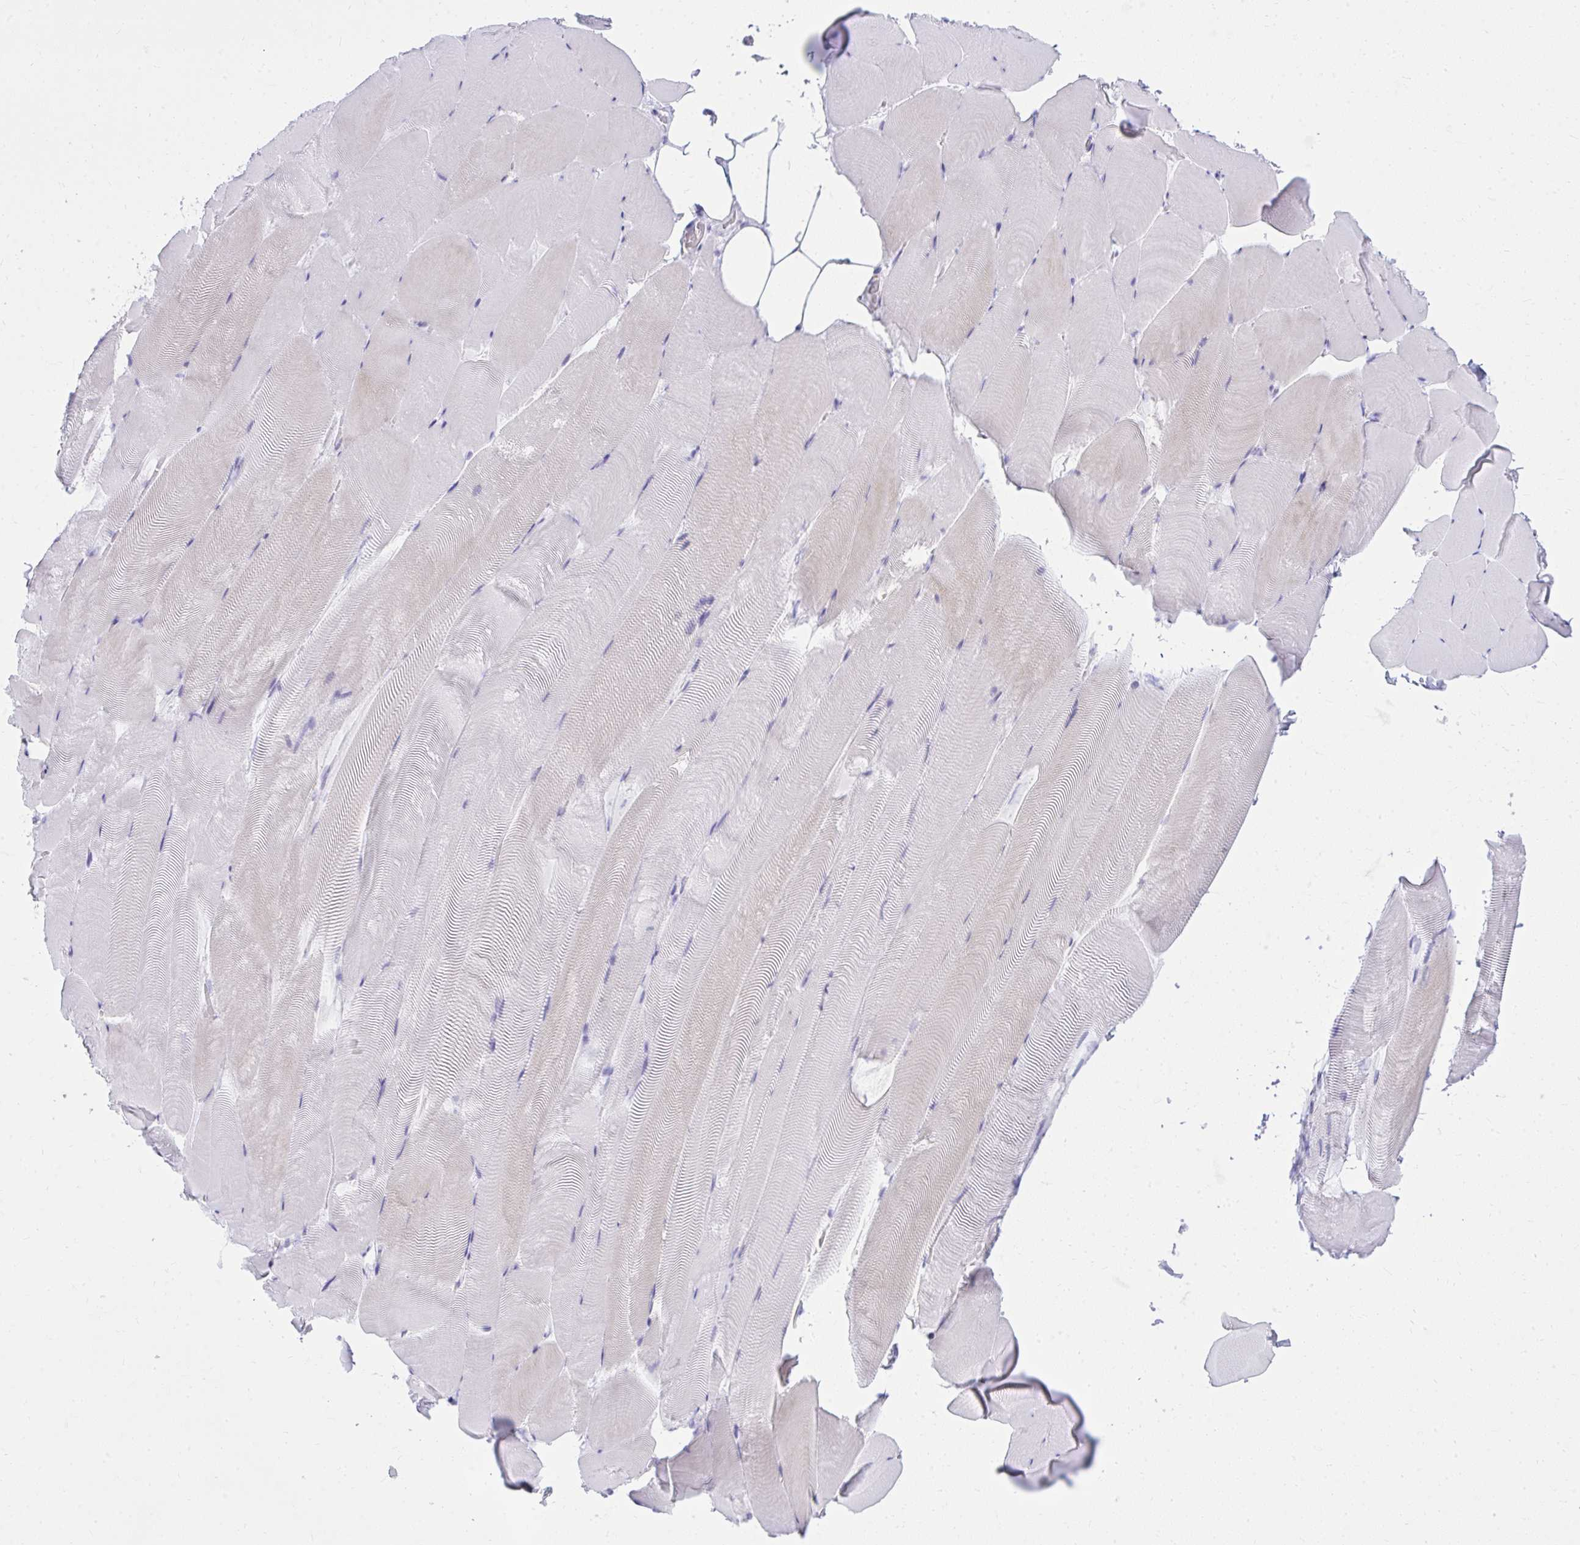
{"staining": {"intensity": "negative", "quantity": "none", "location": "none"}, "tissue": "skeletal muscle", "cell_type": "Myocytes", "image_type": "normal", "snomed": [{"axis": "morphology", "description": "Normal tissue, NOS"}, {"axis": "topography", "description": "Skeletal muscle"}], "caption": "DAB (3,3'-diaminobenzidine) immunohistochemical staining of normal skeletal muscle displays no significant positivity in myocytes. (Immunohistochemistry (ihc), brightfield microscopy, high magnification).", "gene": "OR5F1", "patient": {"sex": "female", "age": 64}}